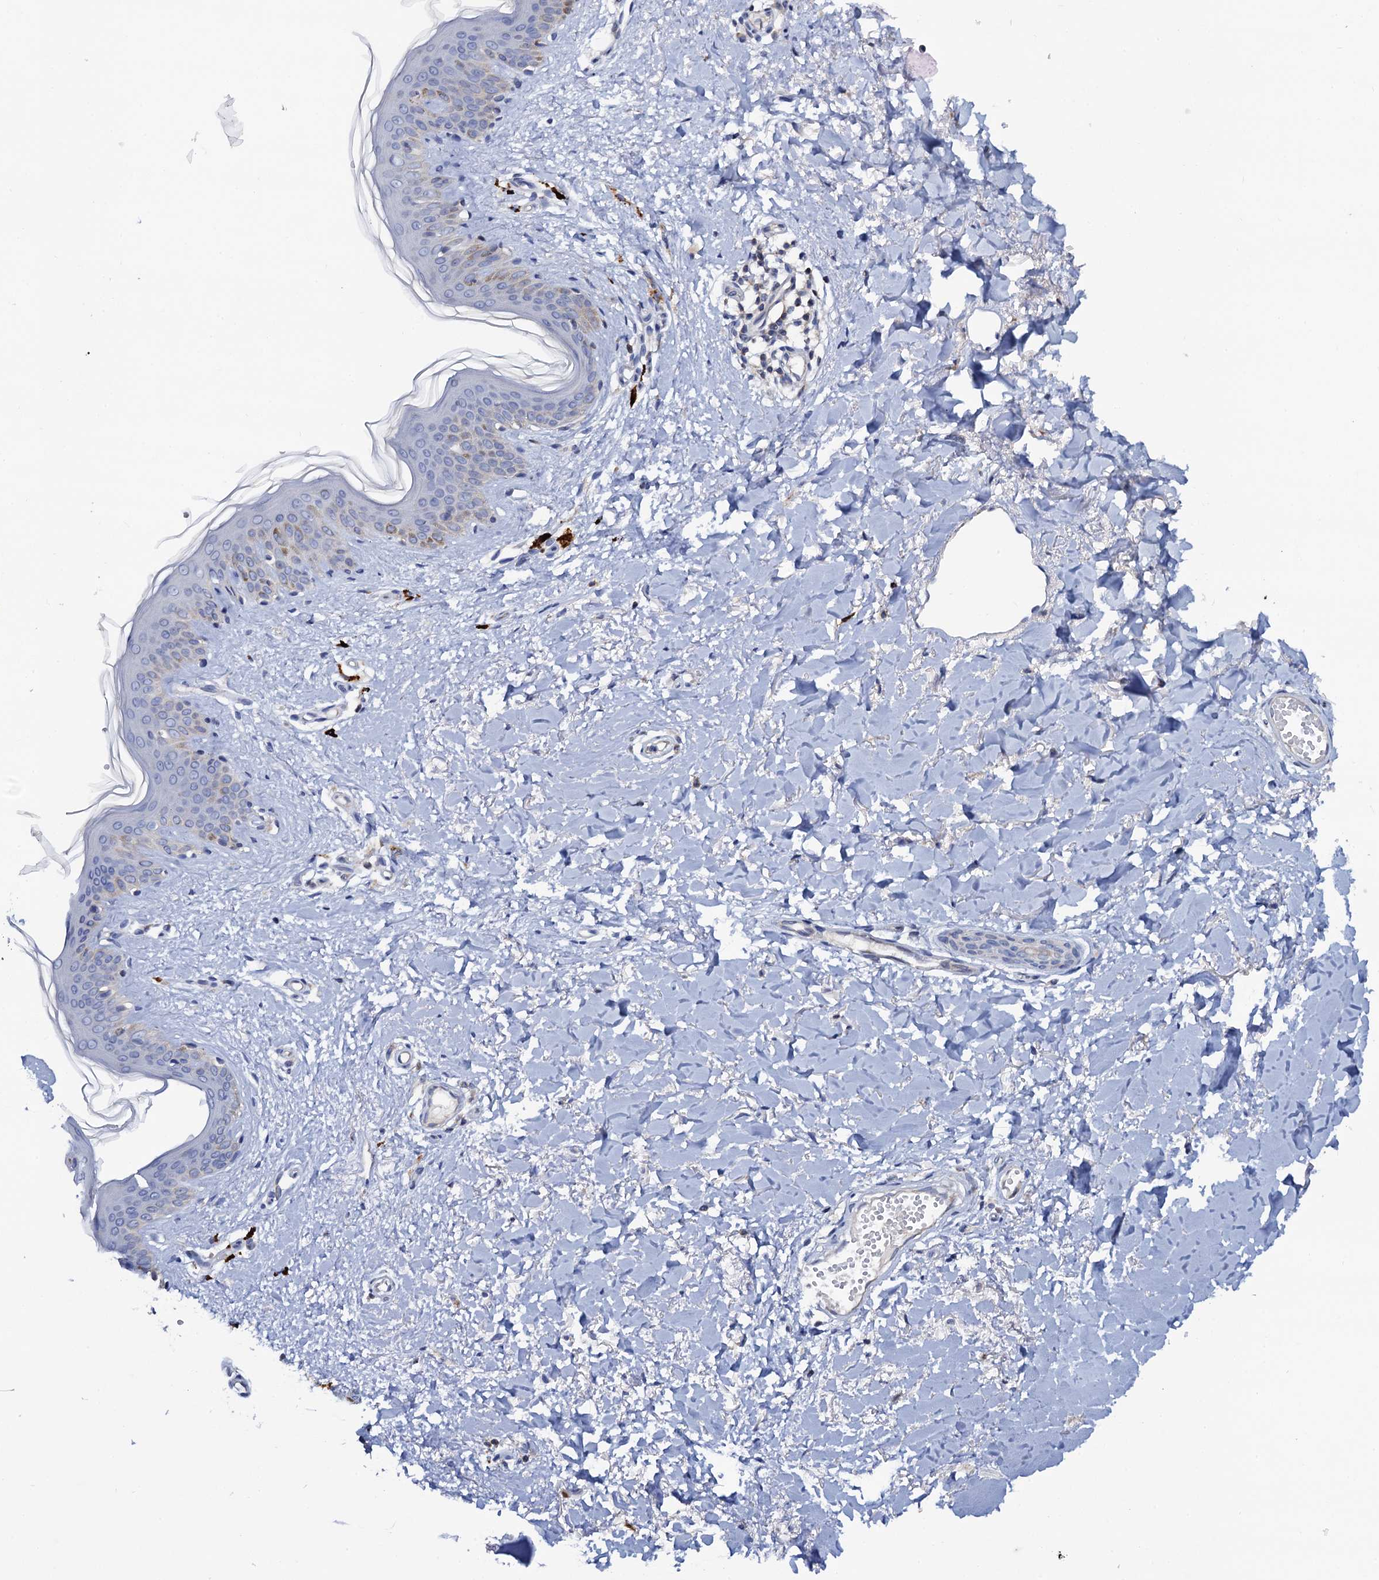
{"staining": {"intensity": "negative", "quantity": "none", "location": "none"}, "tissue": "skin", "cell_type": "Fibroblasts", "image_type": "normal", "snomed": [{"axis": "morphology", "description": "Normal tissue, NOS"}, {"axis": "topography", "description": "Skin"}], "caption": "An immunohistochemistry histopathology image of unremarkable skin is shown. There is no staining in fibroblasts of skin. (Brightfield microscopy of DAB IHC at high magnification).", "gene": "MRPL48", "patient": {"sex": "female", "age": 46}}